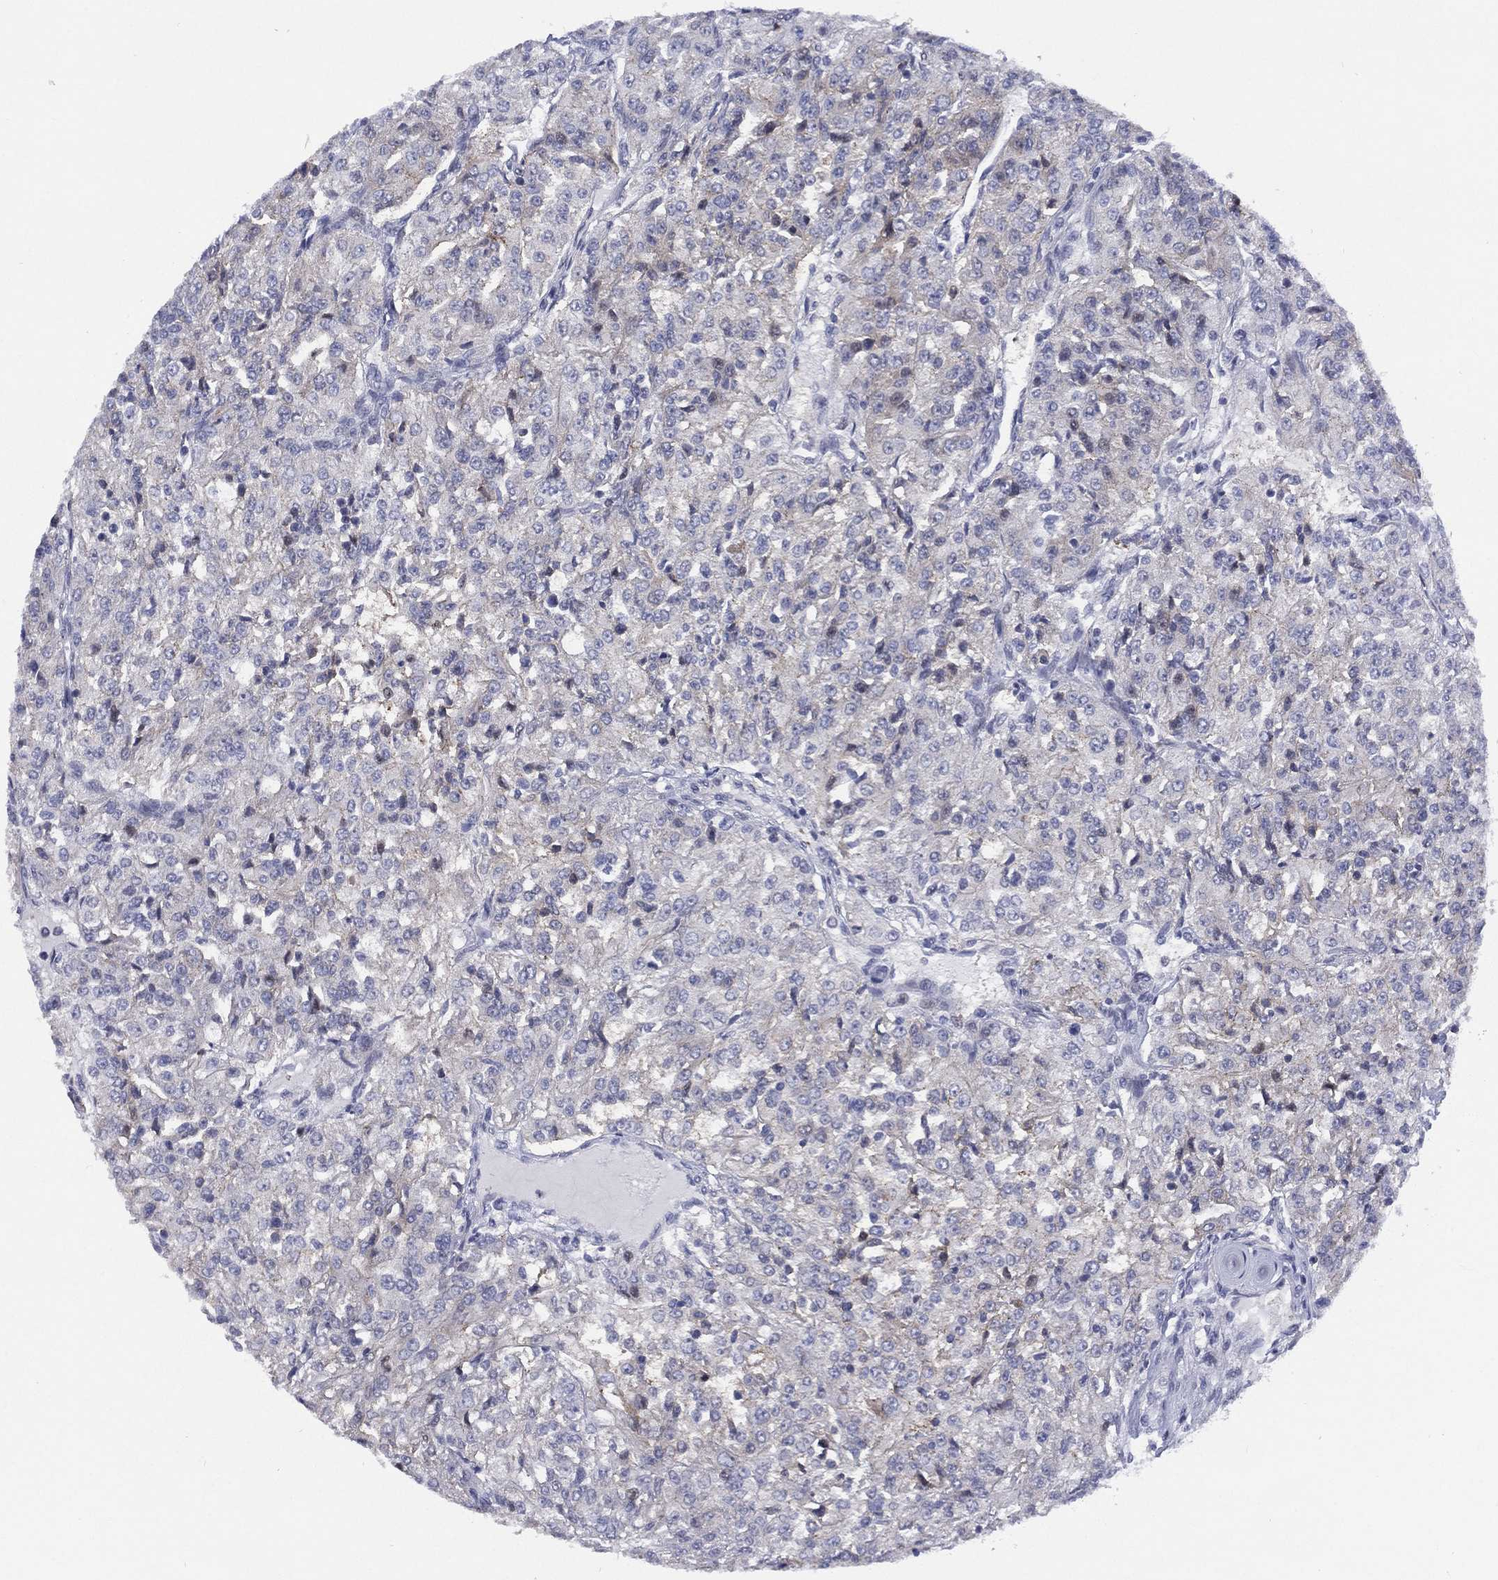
{"staining": {"intensity": "negative", "quantity": "none", "location": "none"}, "tissue": "renal cancer", "cell_type": "Tumor cells", "image_type": "cancer", "snomed": [{"axis": "morphology", "description": "Adenocarcinoma, NOS"}, {"axis": "topography", "description": "Kidney"}], "caption": "High magnification brightfield microscopy of renal cancer stained with DAB (brown) and counterstained with hematoxylin (blue): tumor cells show no significant expression.", "gene": "SLC4A4", "patient": {"sex": "female", "age": 63}}